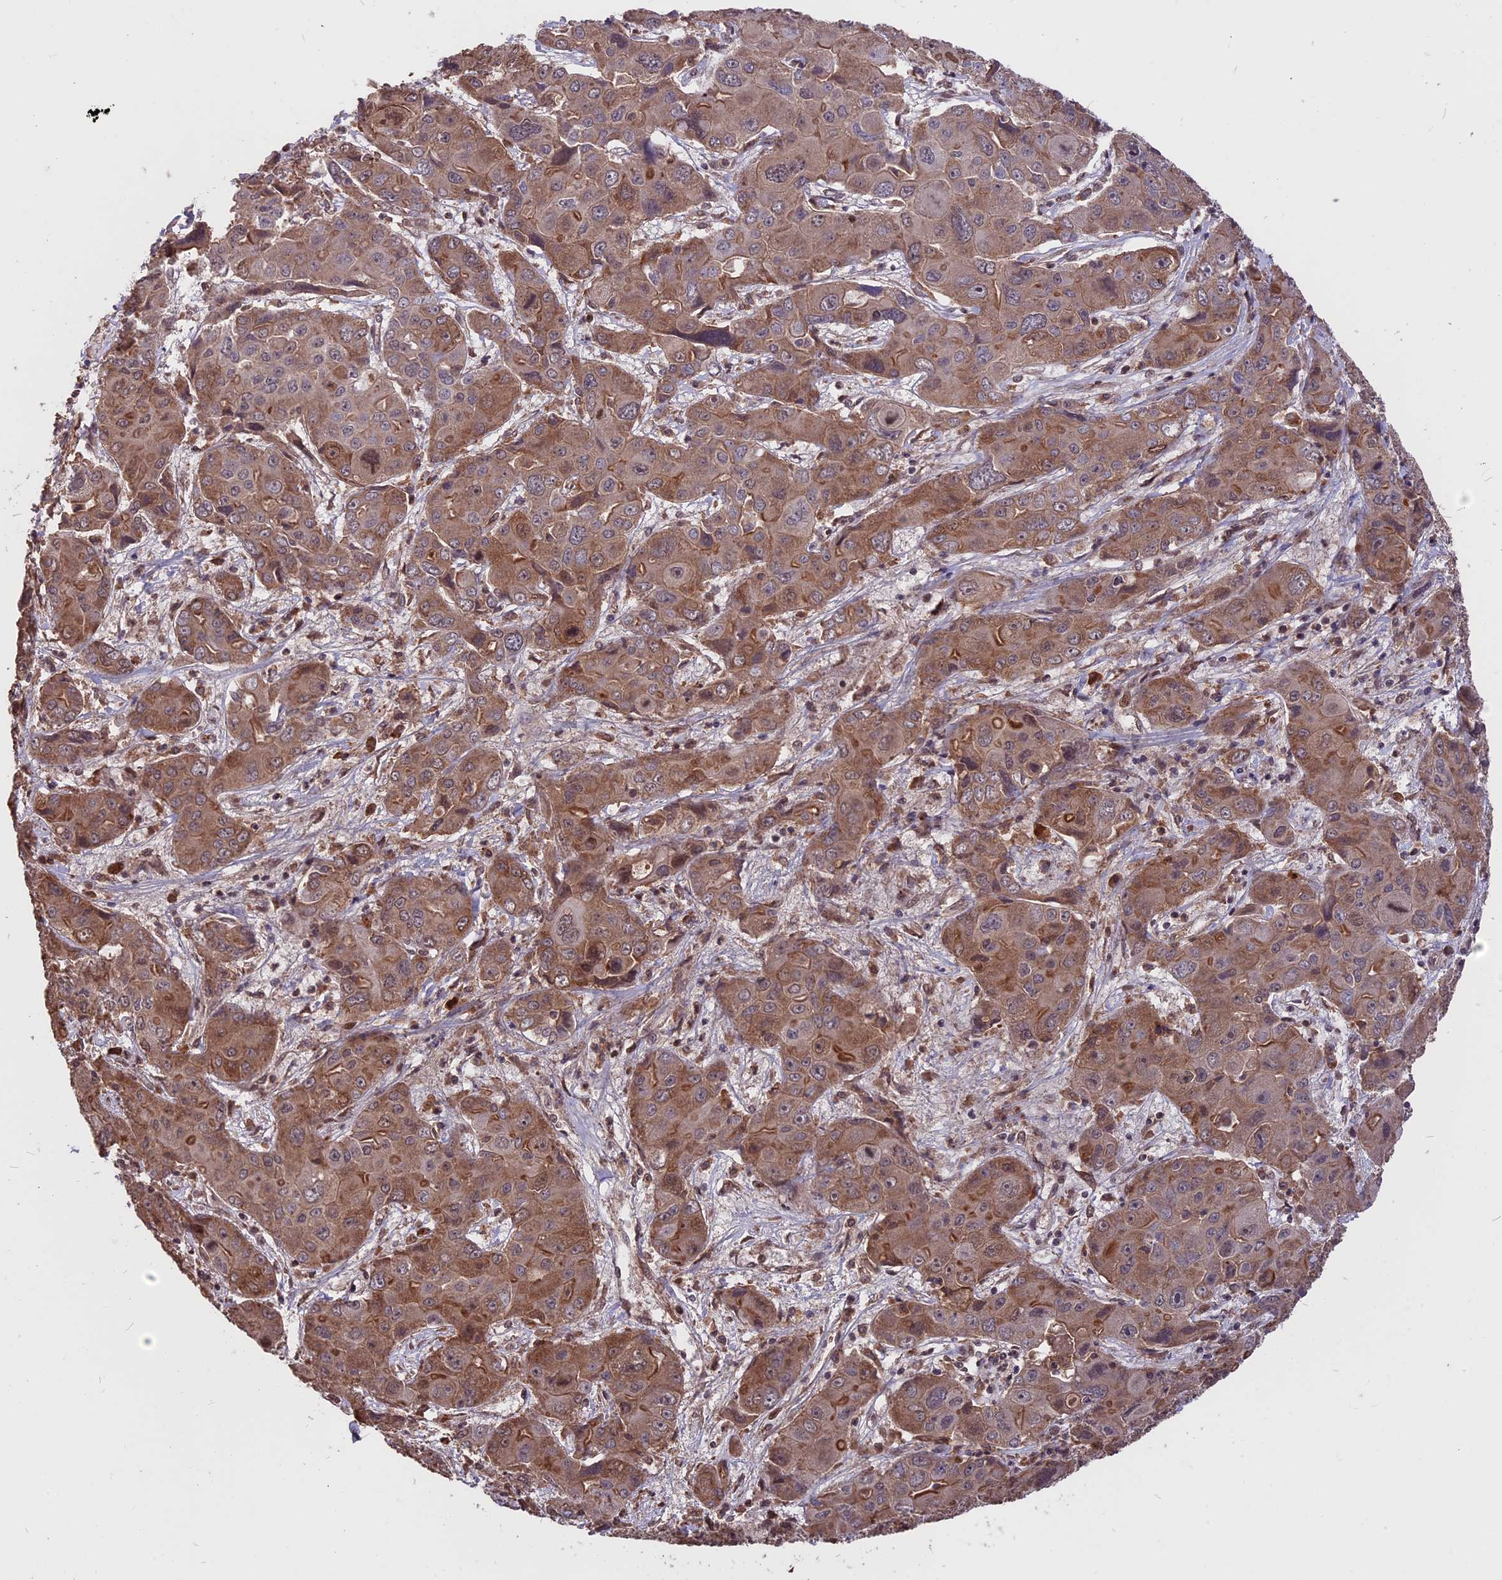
{"staining": {"intensity": "moderate", "quantity": ">75%", "location": "cytoplasmic/membranous"}, "tissue": "liver cancer", "cell_type": "Tumor cells", "image_type": "cancer", "snomed": [{"axis": "morphology", "description": "Cholangiocarcinoma"}, {"axis": "topography", "description": "Liver"}], "caption": "Liver cancer stained with immunohistochemistry (IHC) reveals moderate cytoplasmic/membranous positivity in approximately >75% of tumor cells.", "gene": "ZNF598", "patient": {"sex": "male", "age": 67}}